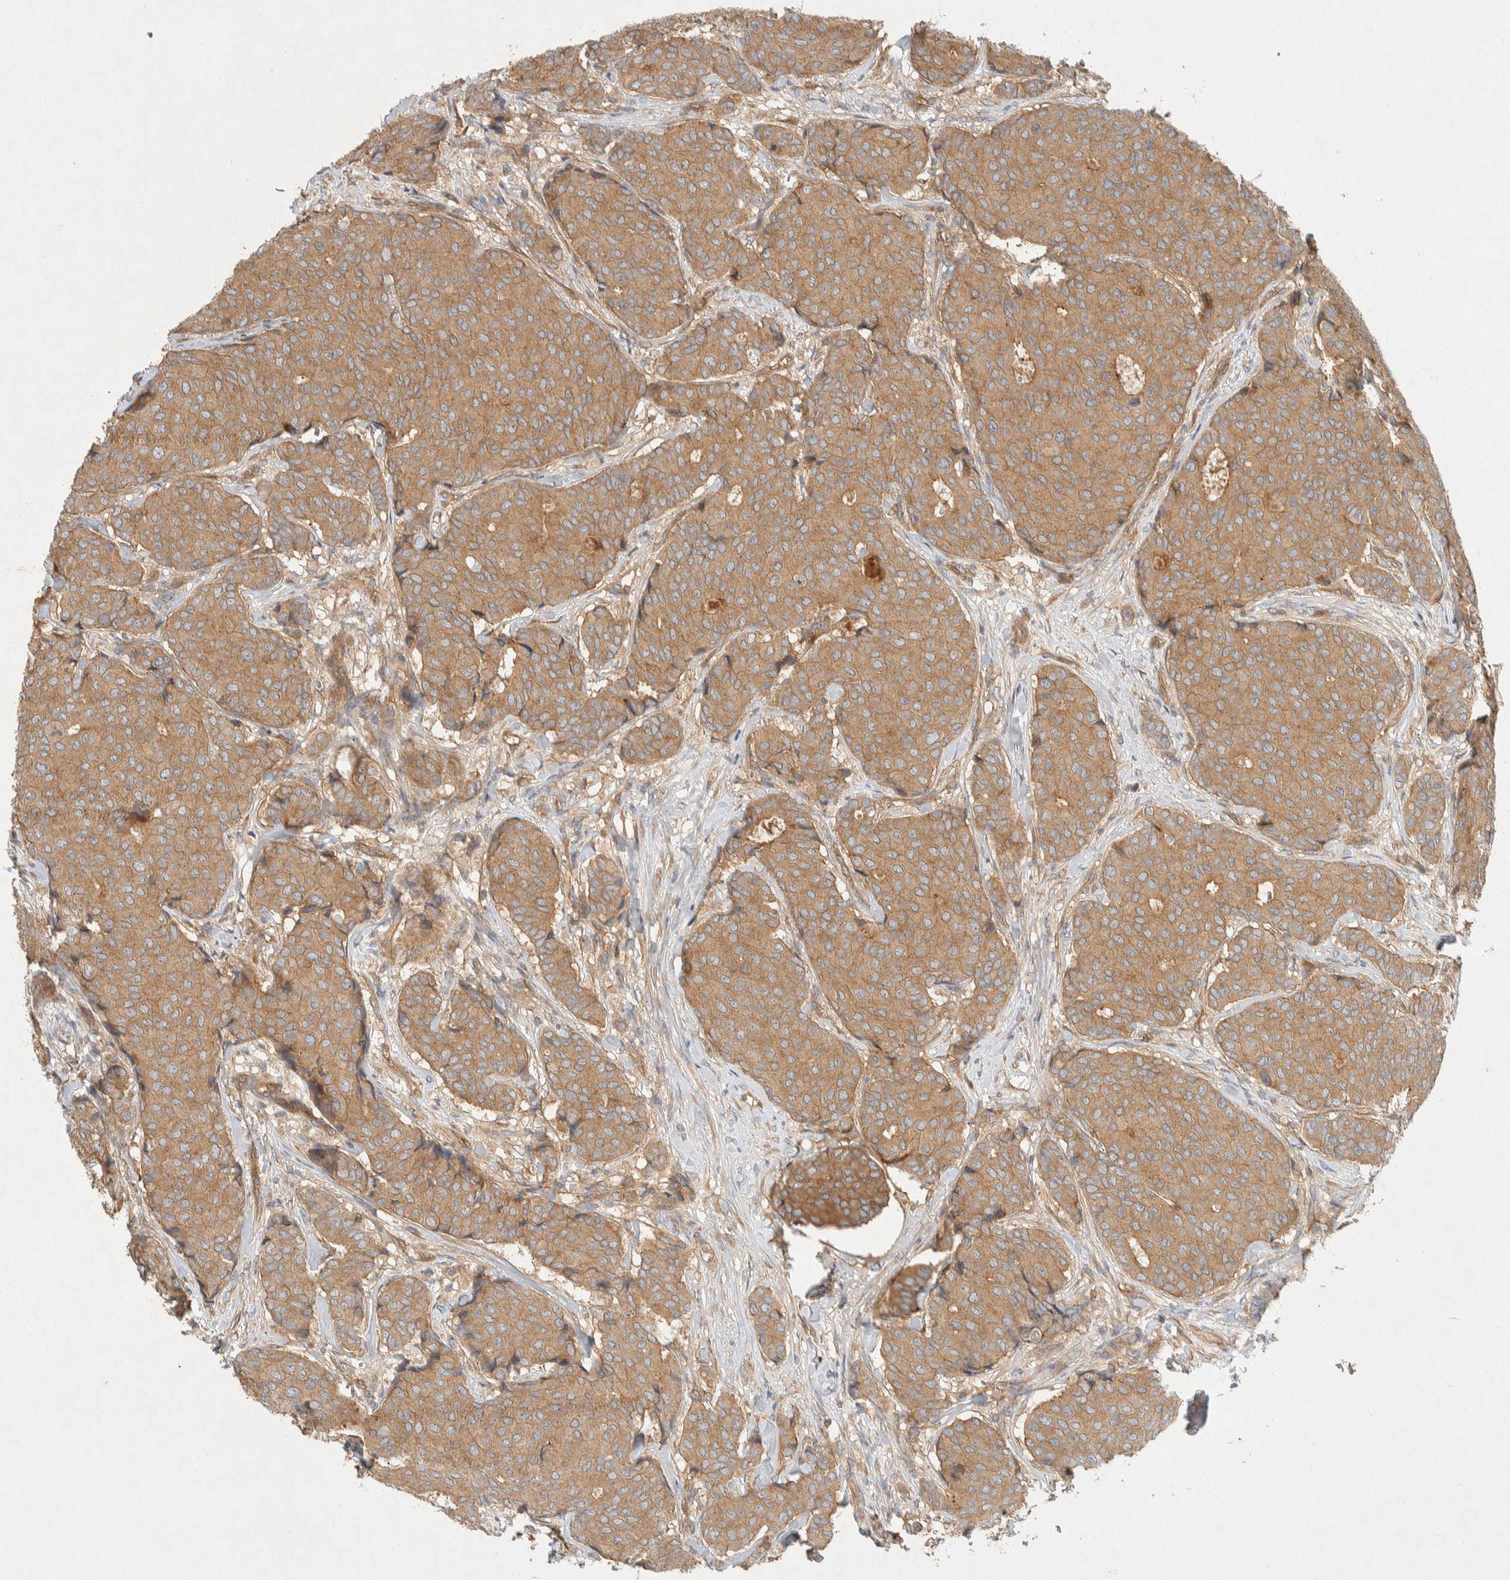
{"staining": {"intensity": "moderate", "quantity": ">75%", "location": "cytoplasmic/membranous"}, "tissue": "breast cancer", "cell_type": "Tumor cells", "image_type": "cancer", "snomed": [{"axis": "morphology", "description": "Duct carcinoma"}, {"axis": "topography", "description": "Breast"}], "caption": "DAB (3,3'-diaminobenzidine) immunohistochemical staining of human breast intraductal carcinoma demonstrates moderate cytoplasmic/membranous protein staining in about >75% of tumor cells.", "gene": "PXK", "patient": {"sex": "female", "age": 75}}